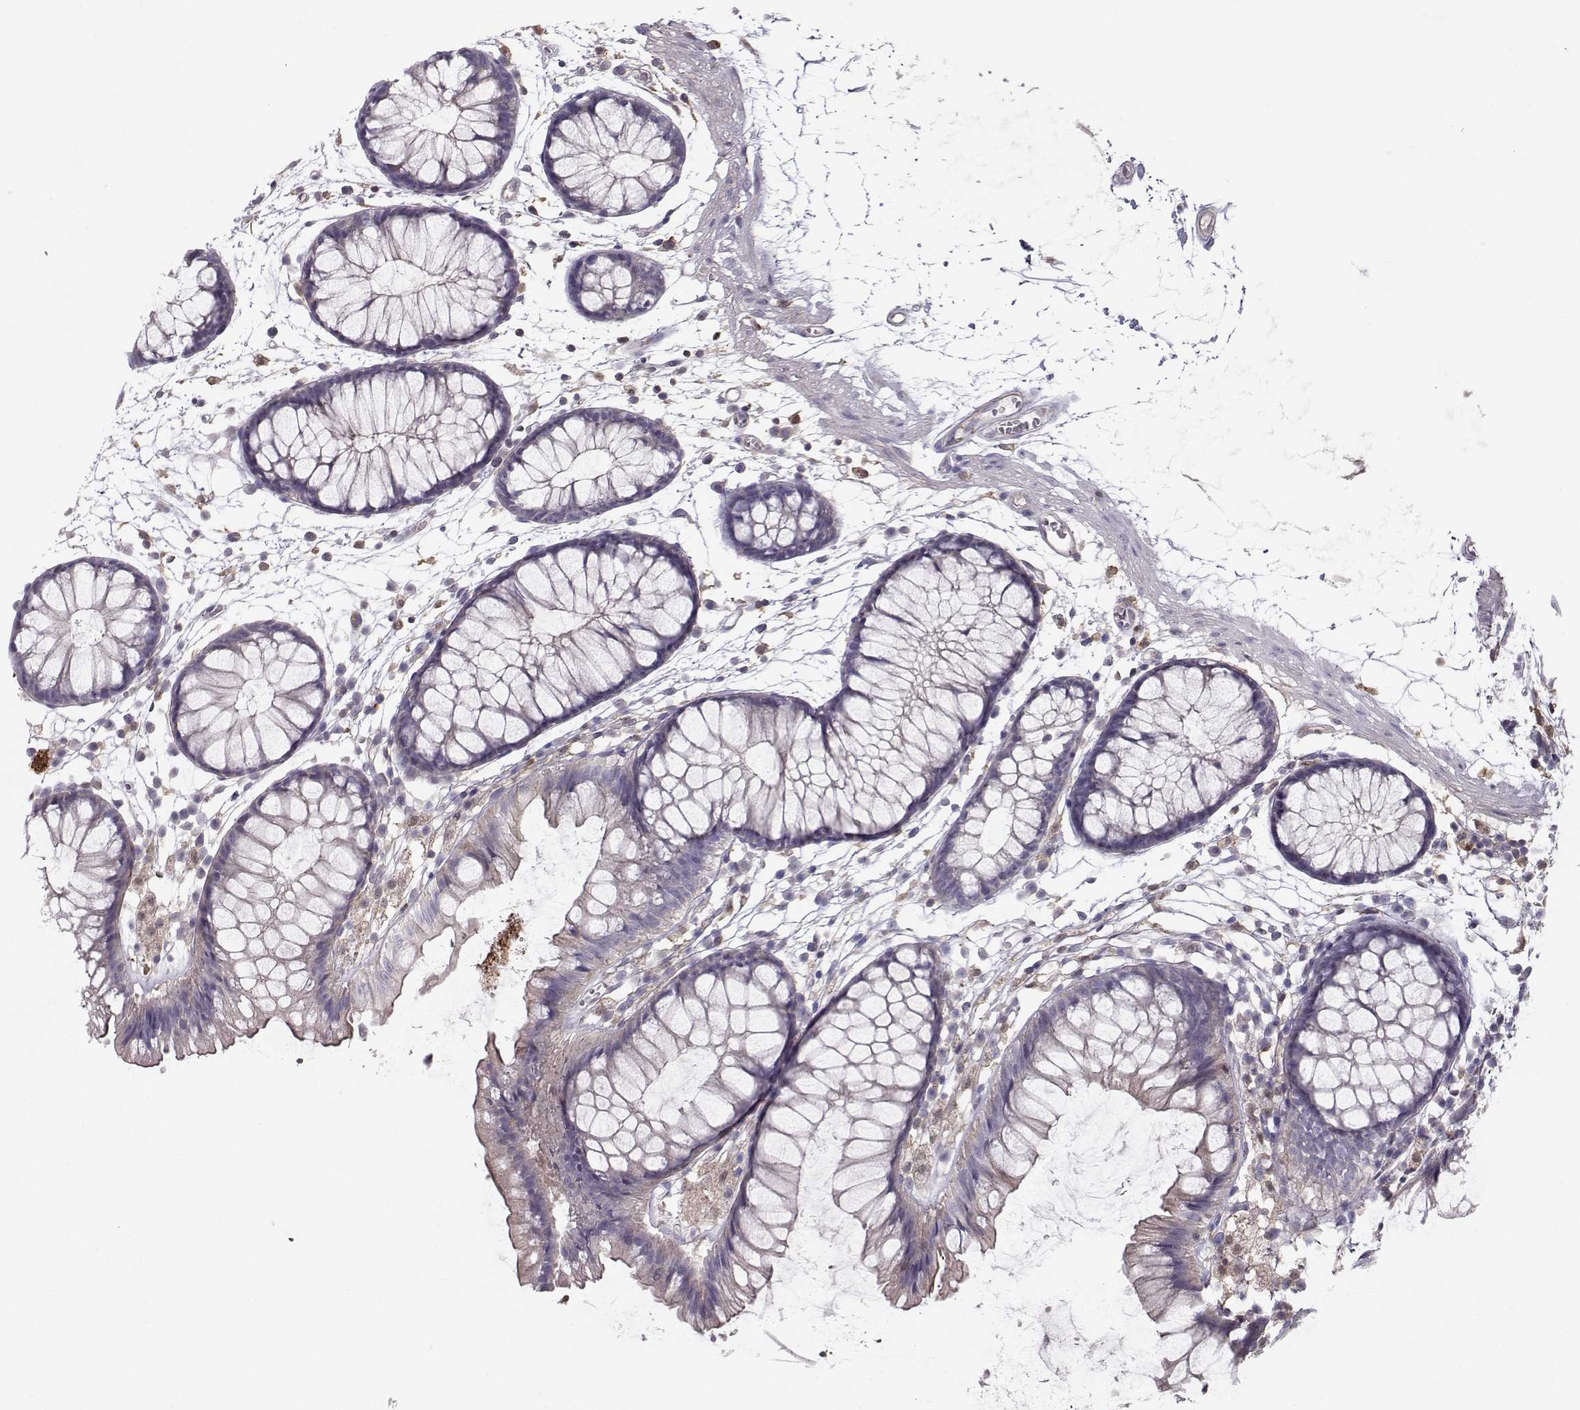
{"staining": {"intensity": "negative", "quantity": "none", "location": "none"}, "tissue": "colon", "cell_type": "Endothelial cells", "image_type": "normal", "snomed": [{"axis": "morphology", "description": "Normal tissue, NOS"}, {"axis": "morphology", "description": "Adenocarcinoma, NOS"}, {"axis": "topography", "description": "Colon"}], "caption": "This is an immunohistochemistry micrograph of benign colon. There is no expression in endothelial cells.", "gene": "ASB16", "patient": {"sex": "male", "age": 65}}